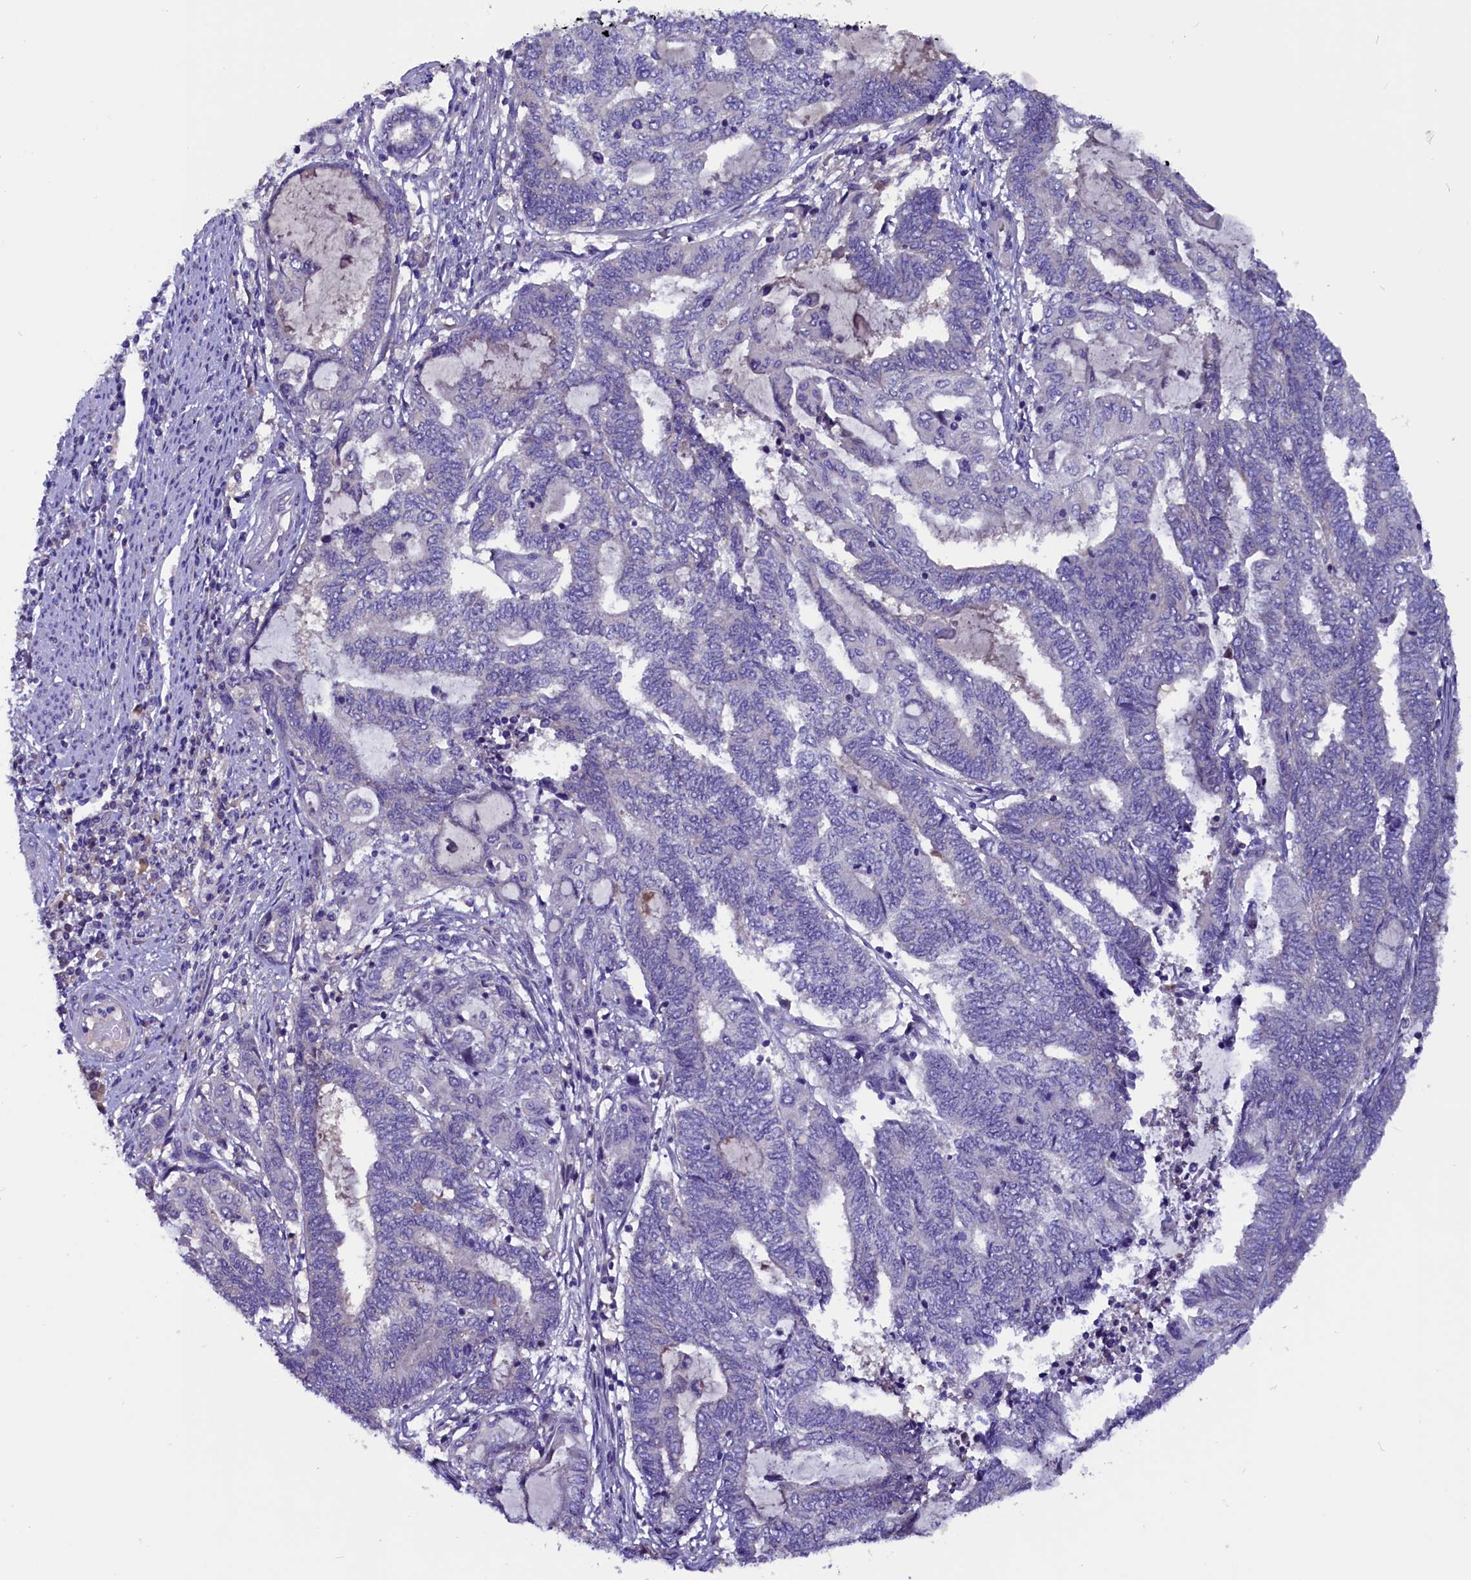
{"staining": {"intensity": "negative", "quantity": "none", "location": "none"}, "tissue": "endometrial cancer", "cell_type": "Tumor cells", "image_type": "cancer", "snomed": [{"axis": "morphology", "description": "Adenocarcinoma, NOS"}, {"axis": "topography", "description": "Uterus"}, {"axis": "topography", "description": "Endometrium"}], "caption": "Immunohistochemical staining of human endometrial cancer (adenocarcinoma) exhibits no significant staining in tumor cells.", "gene": "CCBE1", "patient": {"sex": "female", "age": 70}}